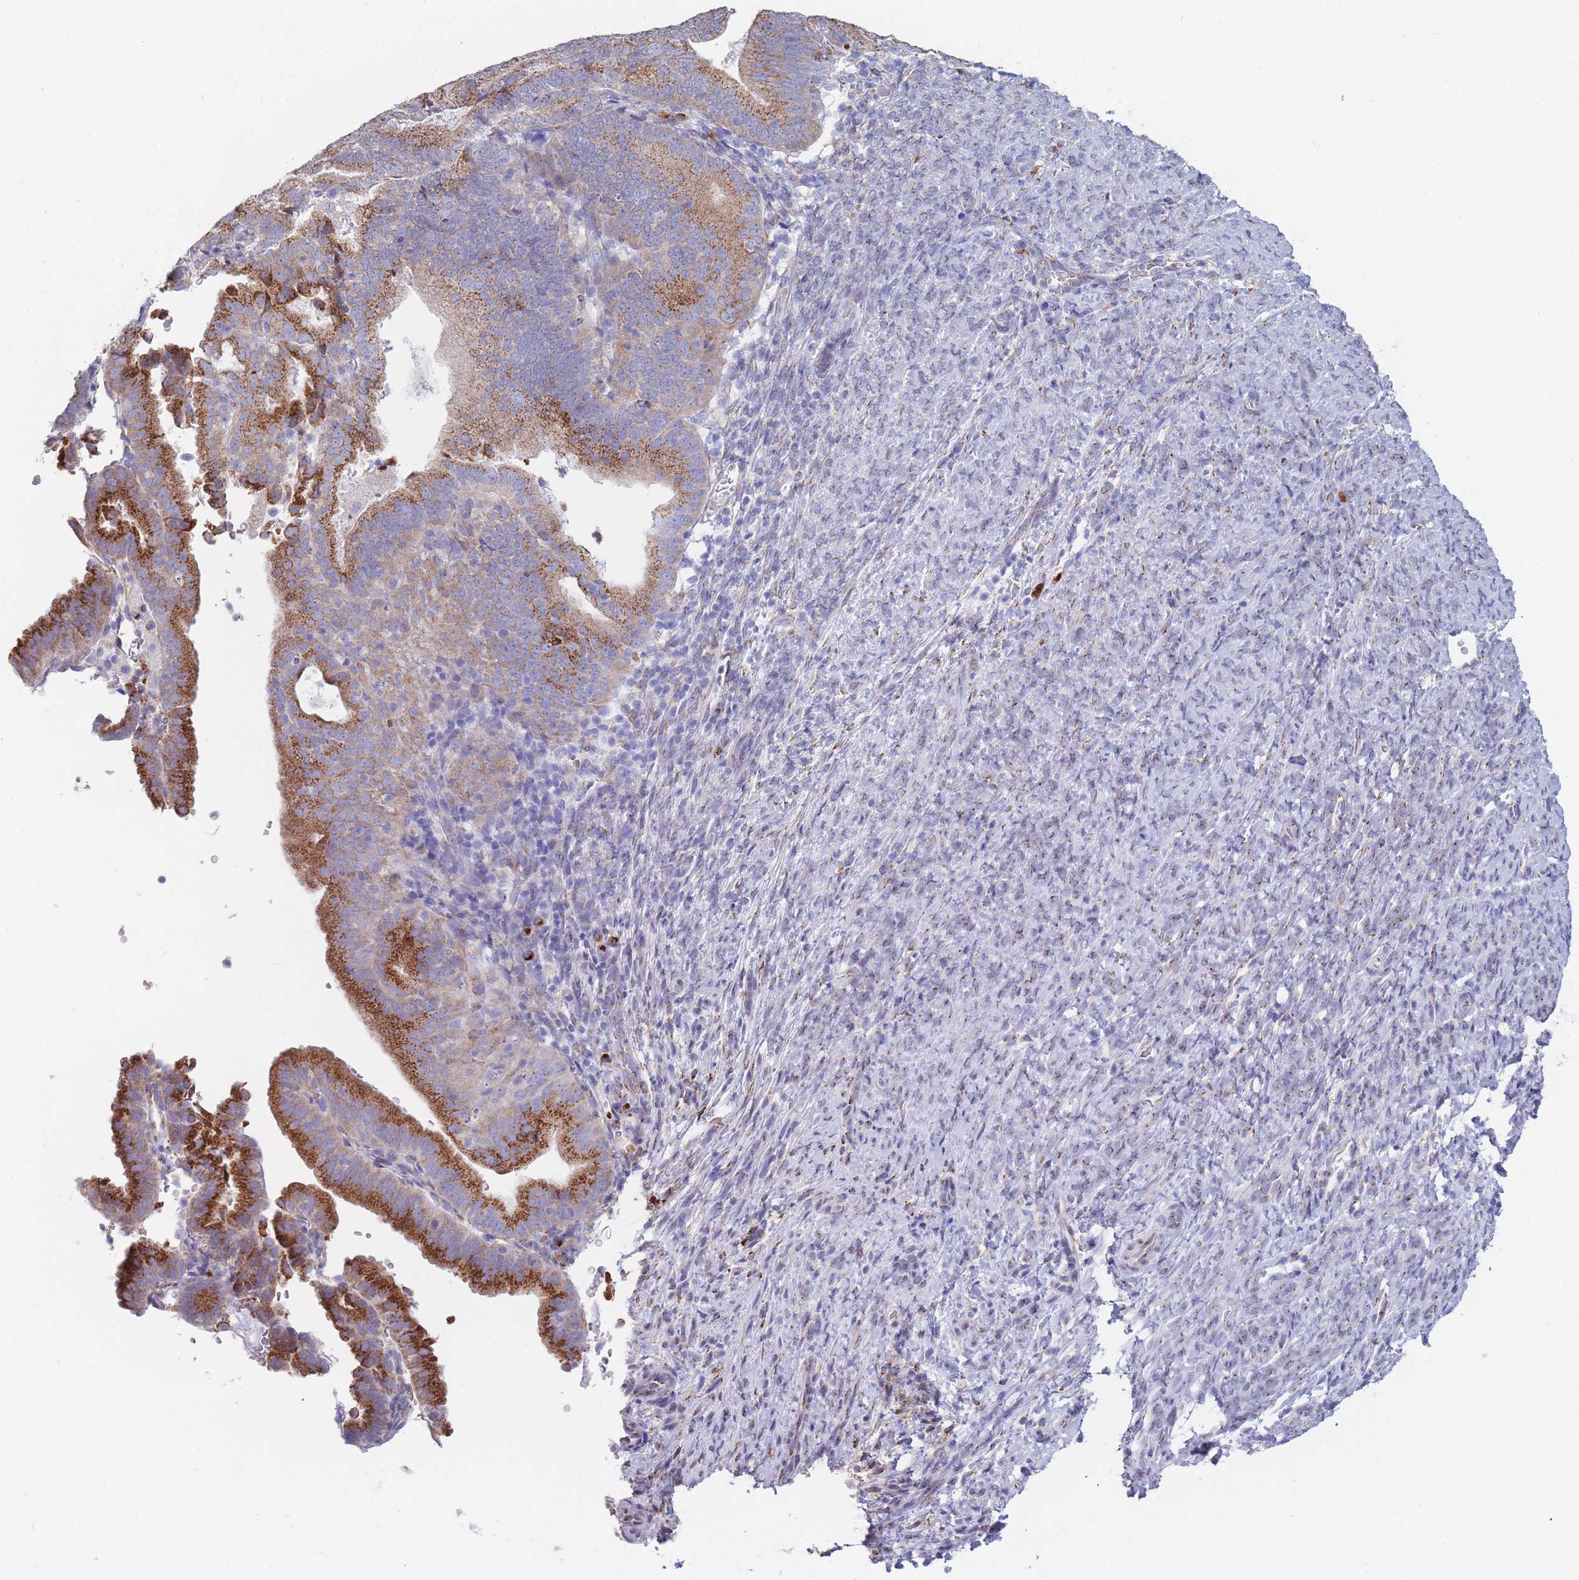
{"staining": {"intensity": "strong", "quantity": "25%-75%", "location": "cytoplasmic/membranous"}, "tissue": "endometrial cancer", "cell_type": "Tumor cells", "image_type": "cancer", "snomed": [{"axis": "morphology", "description": "Adenocarcinoma, NOS"}, {"axis": "topography", "description": "Endometrium"}], "caption": "An IHC micrograph of neoplastic tissue is shown. Protein staining in brown highlights strong cytoplasmic/membranous positivity in endometrial adenocarcinoma within tumor cells.", "gene": "MRPL30", "patient": {"sex": "female", "age": 70}}